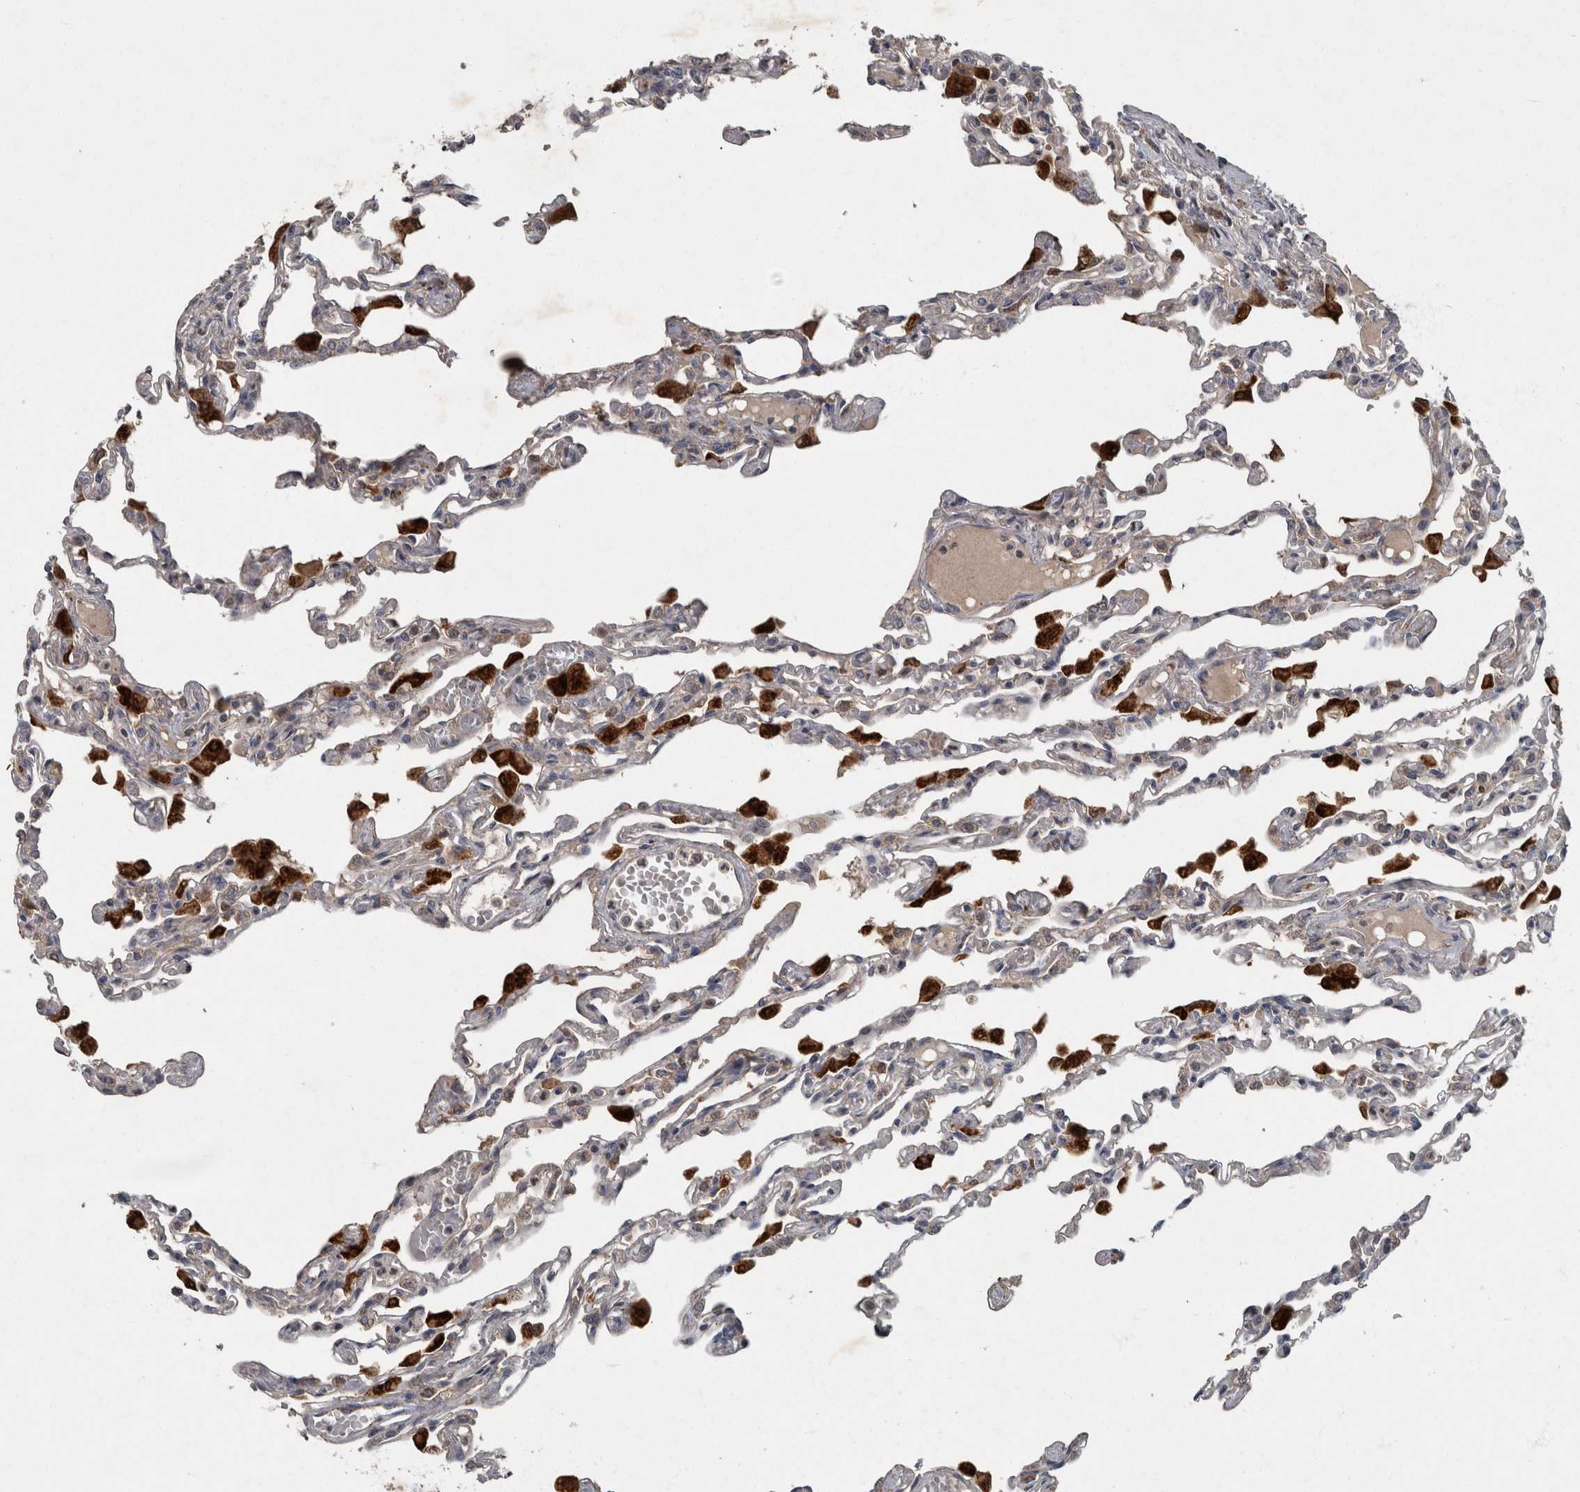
{"staining": {"intensity": "weak", "quantity": "<25%", "location": "cytoplasmic/membranous"}, "tissue": "lung", "cell_type": "Alveolar cells", "image_type": "normal", "snomed": [{"axis": "morphology", "description": "Normal tissue, NOS"}, {"axis": "topography", "description": "Bronchus"}, {"axis": "topography", "description": "Lung"}], "caption": "Human lung stained for a protein using IHC exhibits no staining in alveolar cells.", "gene": "PPP1R3C", "patient": {"sex": "female", "age": 49}}